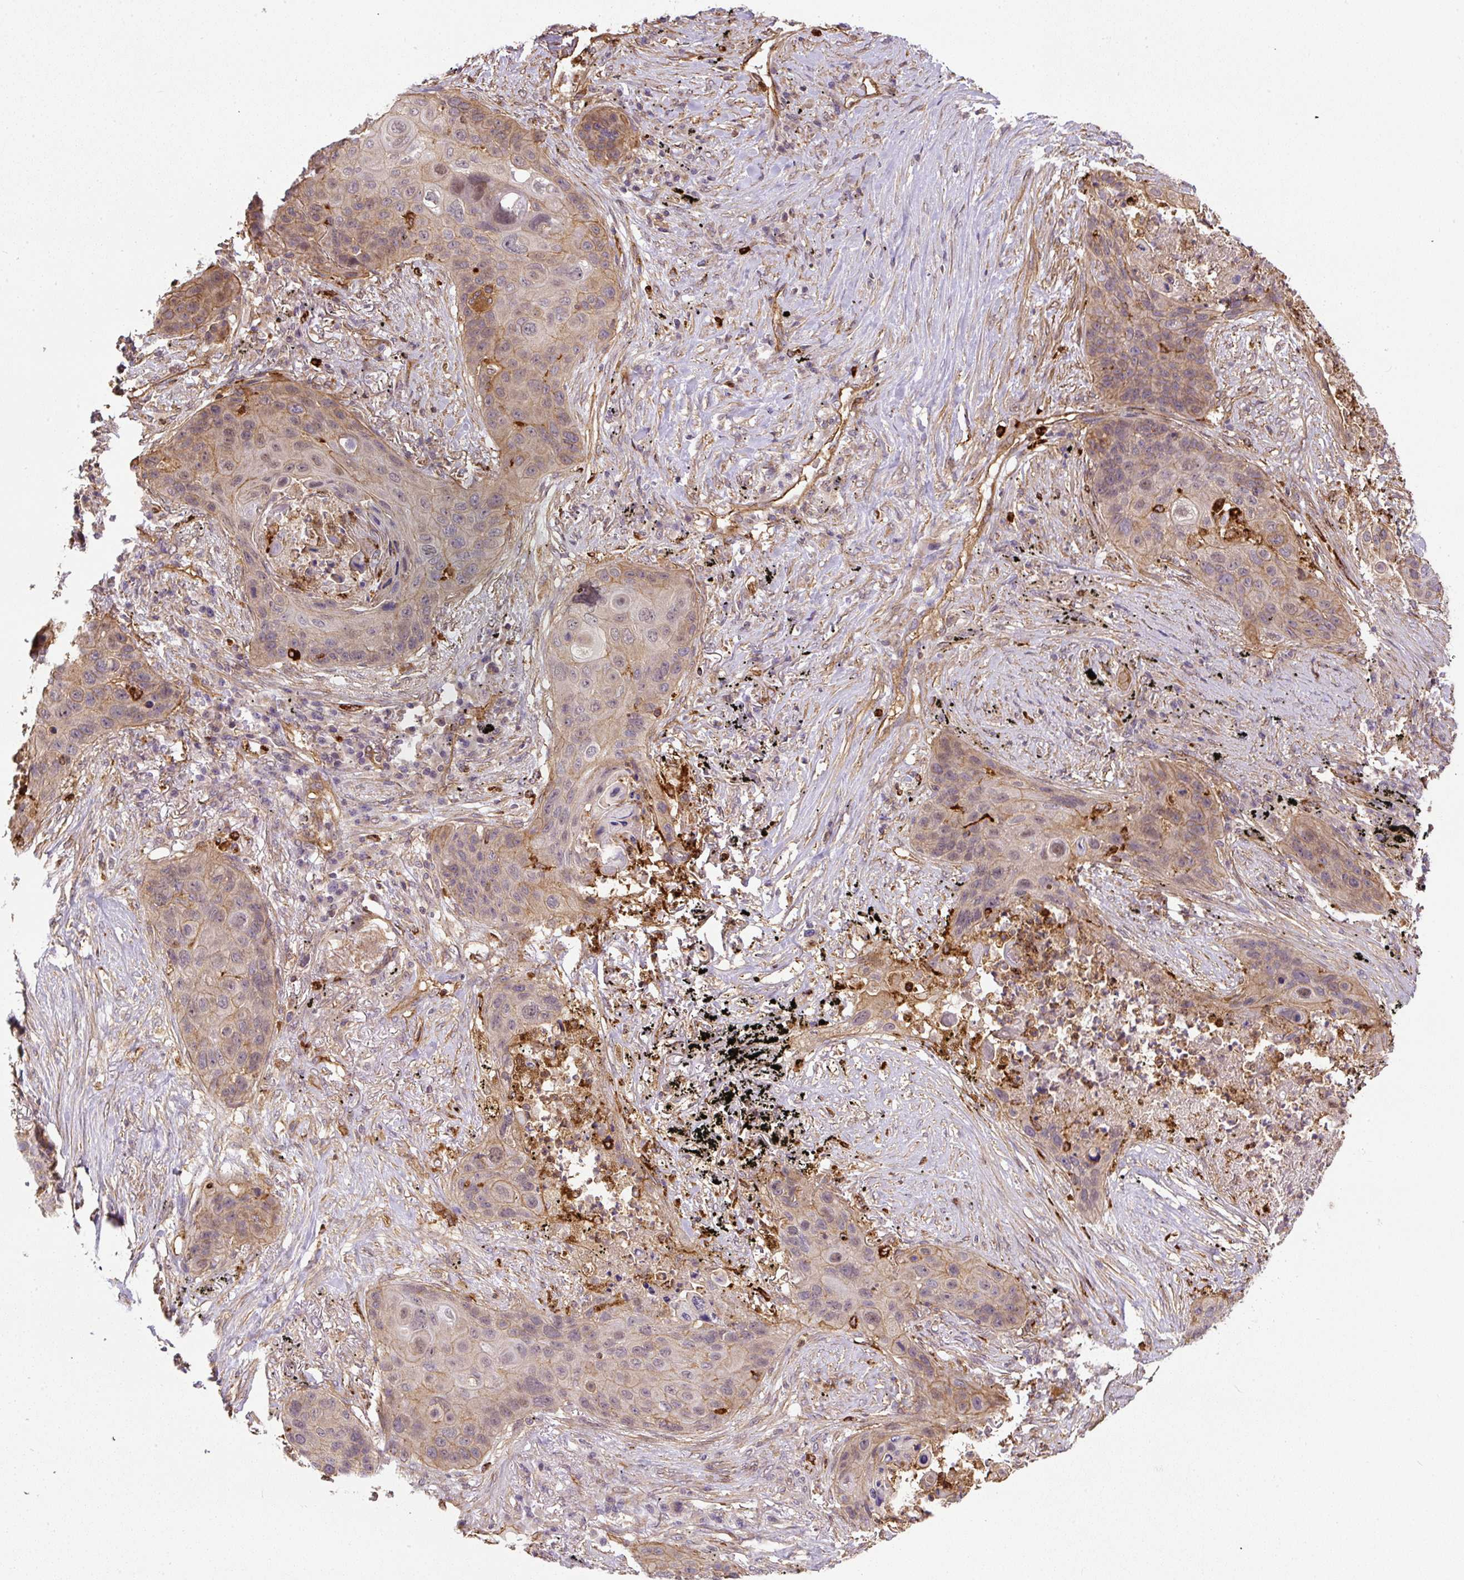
{"staining": {"intensity": "moderate", "quantity": "25%-75%", "location": "cytoplasmic/membranous"}, "tissue": "lung cancer", "cell_type": "Tumor cells", "image_type": "cancer", "snomed": [{"axis": "morphology", "description": "Squamous cell carcinoma, NOS"}, {"axis": "topography", "description": "Lung"}], "caption": "This histopathology image shows lung cancer stained with IHC to label a protein in brown. The cytoplasmic/membranous of tumor cells show moderate positivity for the protein. Nuclei are counter-stained blue.", "gene": "B3GALT5", "patient": {"sex": "female", "age": 63}}